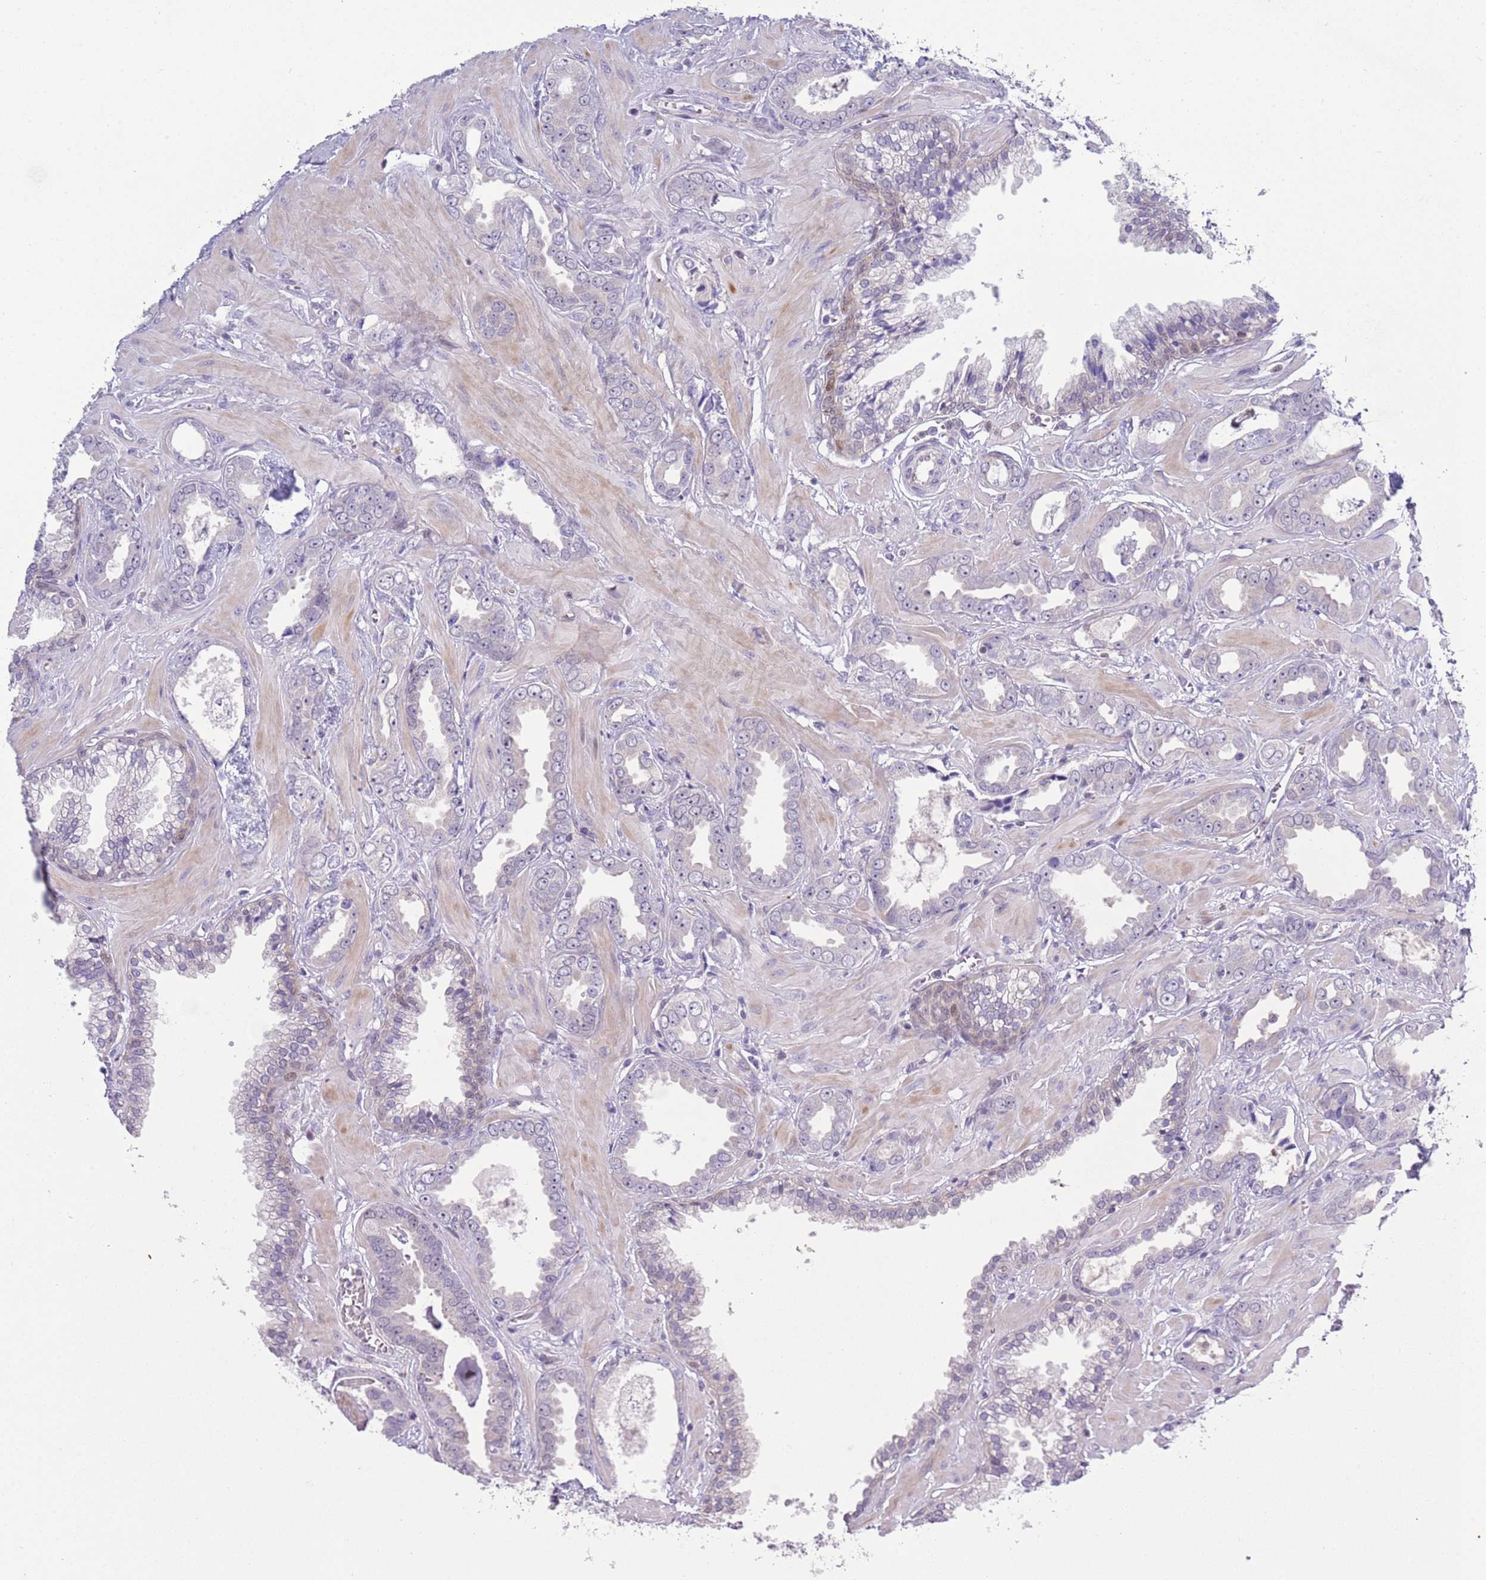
{"staining": {"intensity": "negative", "quantity": "none", "location": "none"}, "tissue": "prostate cancer", "cell_type": "Tumor cells", "image_type": "cancer", "snomed": [{"axis": "morphology", "description": "Adenocarcinoma, Low grade"}, {"axis": "topography", "description": "Prostate"}], "caption": "Immunohistochemistry histopathology image of human low-grade adenocarcinoma (prostate) stained for a protein (brown), which demonstrates no staining in tumor cells.", "gene": "NBPF6", "patient": {"sex": "male", "age": 60}}